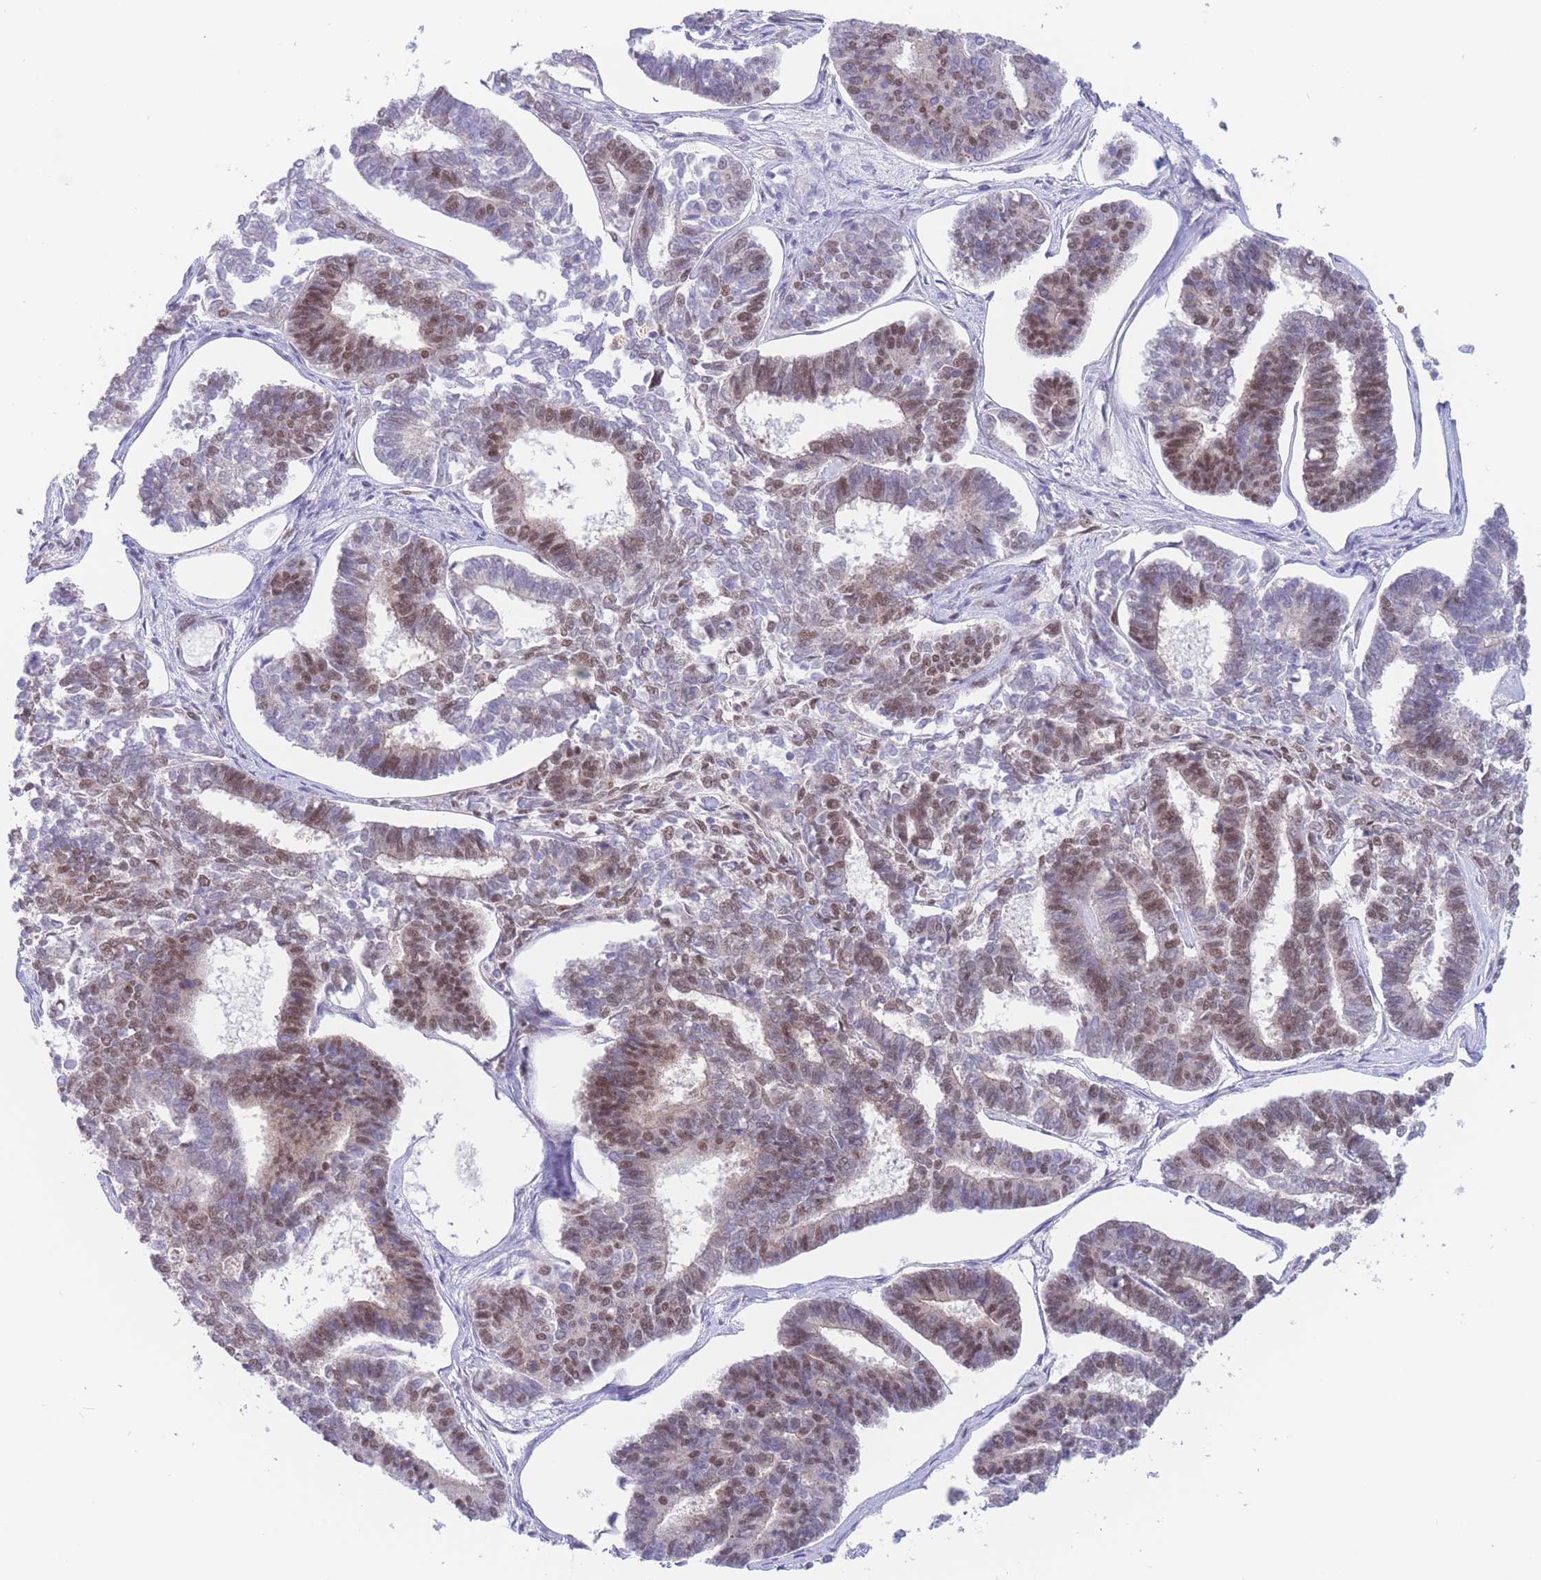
{"staining": {"intensity": "moderate", "quantity": "25%-75%", "location": "nuclear"}, "tissue": "endometrial cancer", "cell_type": "Tumor cells", "image_type": "cancer", "snomed": [{"axis": "morphology", "description": "Adenocarcinoma, NOS"}, {"axis": "topography", "description": "Endometrium"}], "caption": "Endometrial cancer (adenocarcinoma) was stained to show a protein in brown. There is medium levels of moderate nuclear expression in about 25%-75% of tumor cells.", "gene": "SMAD9", "patient": {"sex": "female", "age": 70}}